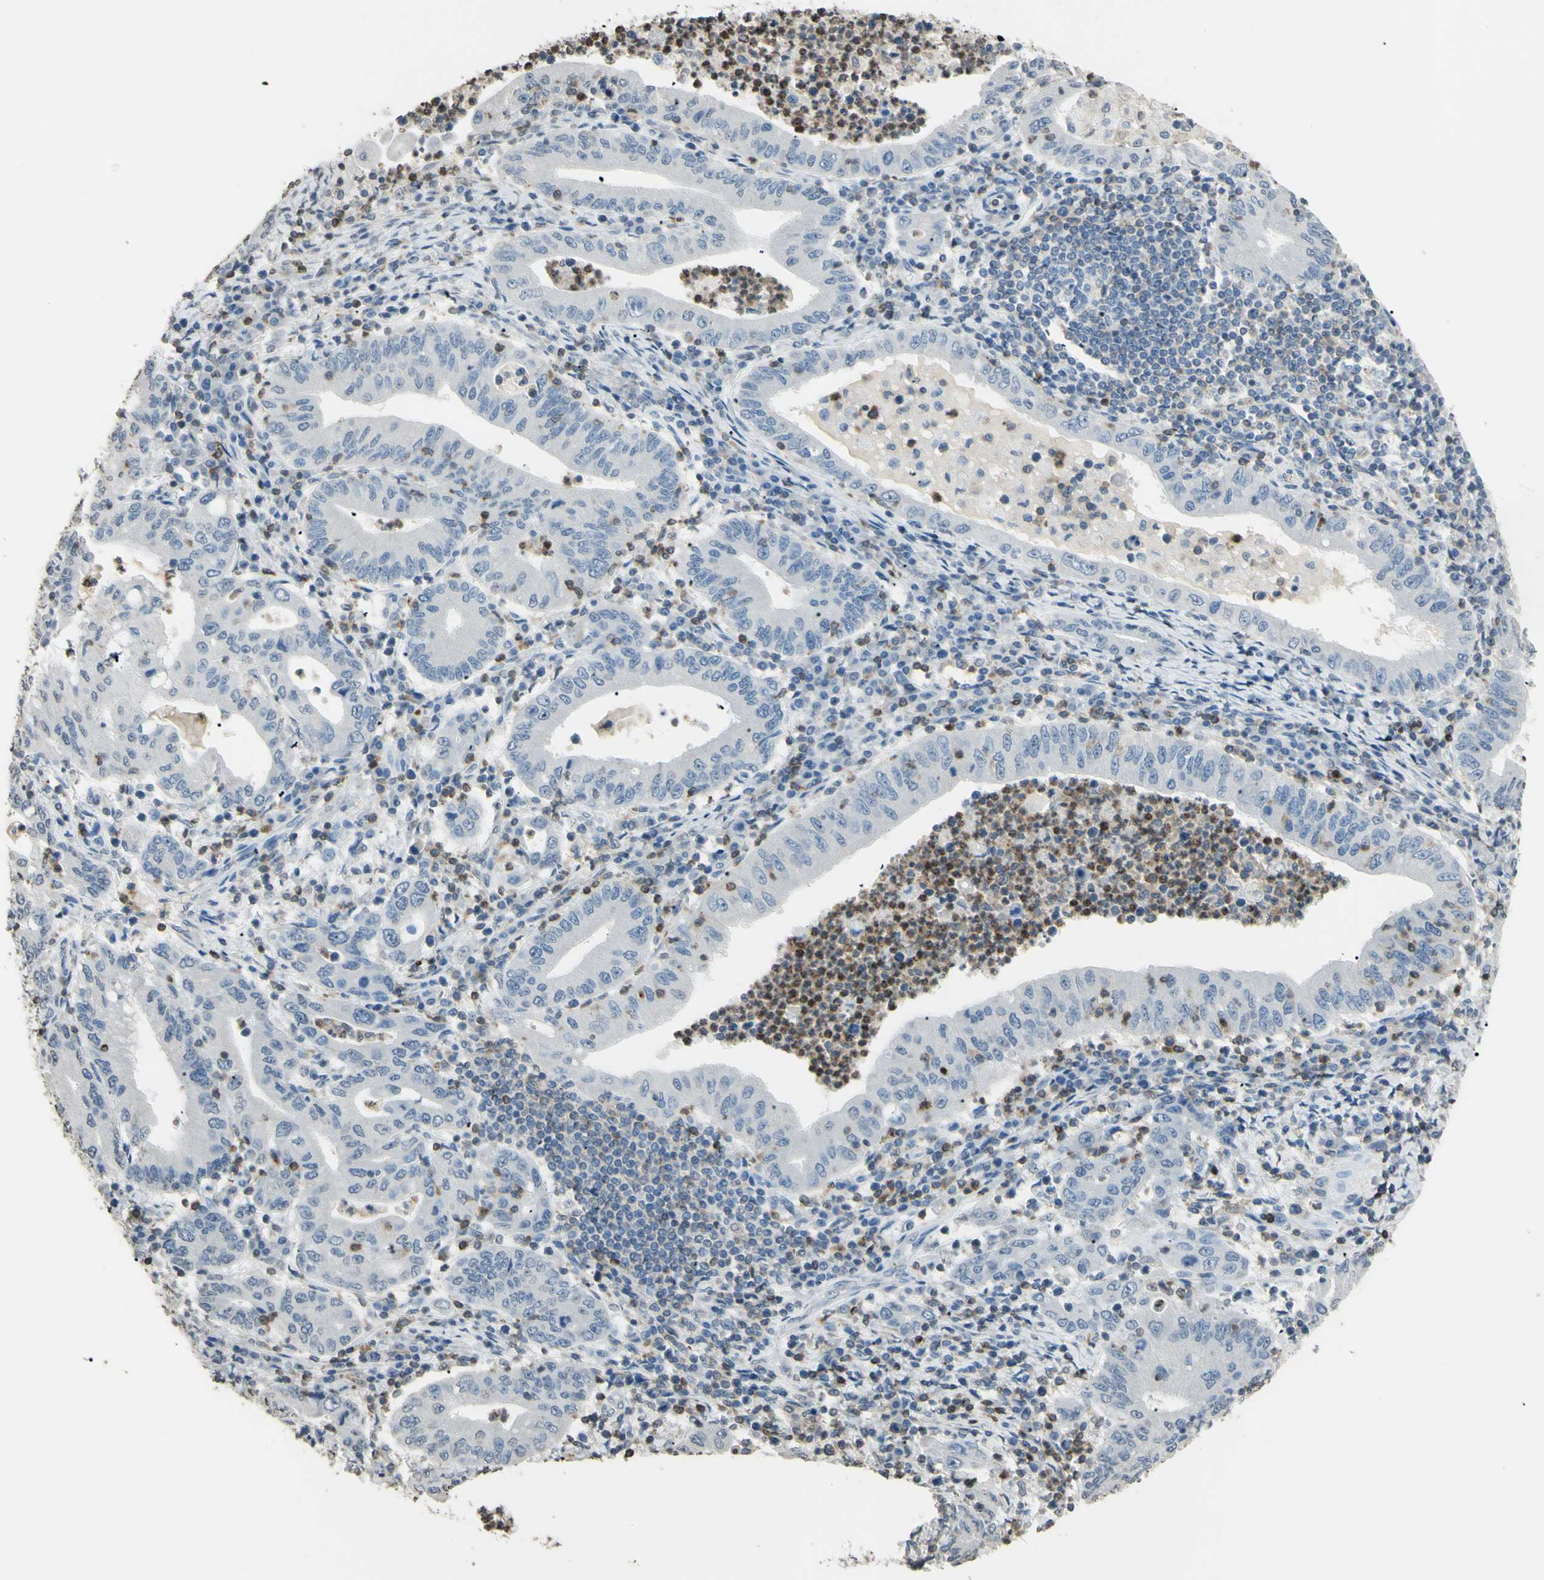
{"staining": {"intensity": "negative", "quantity": "none", "location": "none"}, "tissue": "stomach cancer", "cell_type": "Tumor cells", "image_type": "cancer", "snomed": [{"axis": "morphology", "description": "Normal tissue, NOS"}, {"axis": "morphology", "description": "Adenocarcinoma, NOS"}, {"axis": "topography", "description": "Esophagus"}, {"axis": "topography", "description": "Stomach, upper"}, {"axis": "topography", "description": "Peripheral nerve tissue"}], "caption": "An immunohistochemistry (IHC) image of stomach cancer is shown. There is no staining in tumor cells of stomach cancer. Brightfield microscopy of IHC stained with DAB (3,3'-diaminobenzidine) (brown) and hematoxylin (blue), captured at high magnification.", "gene": "PSTPIP1", "patient": {"sex": "male", "age": 62}}